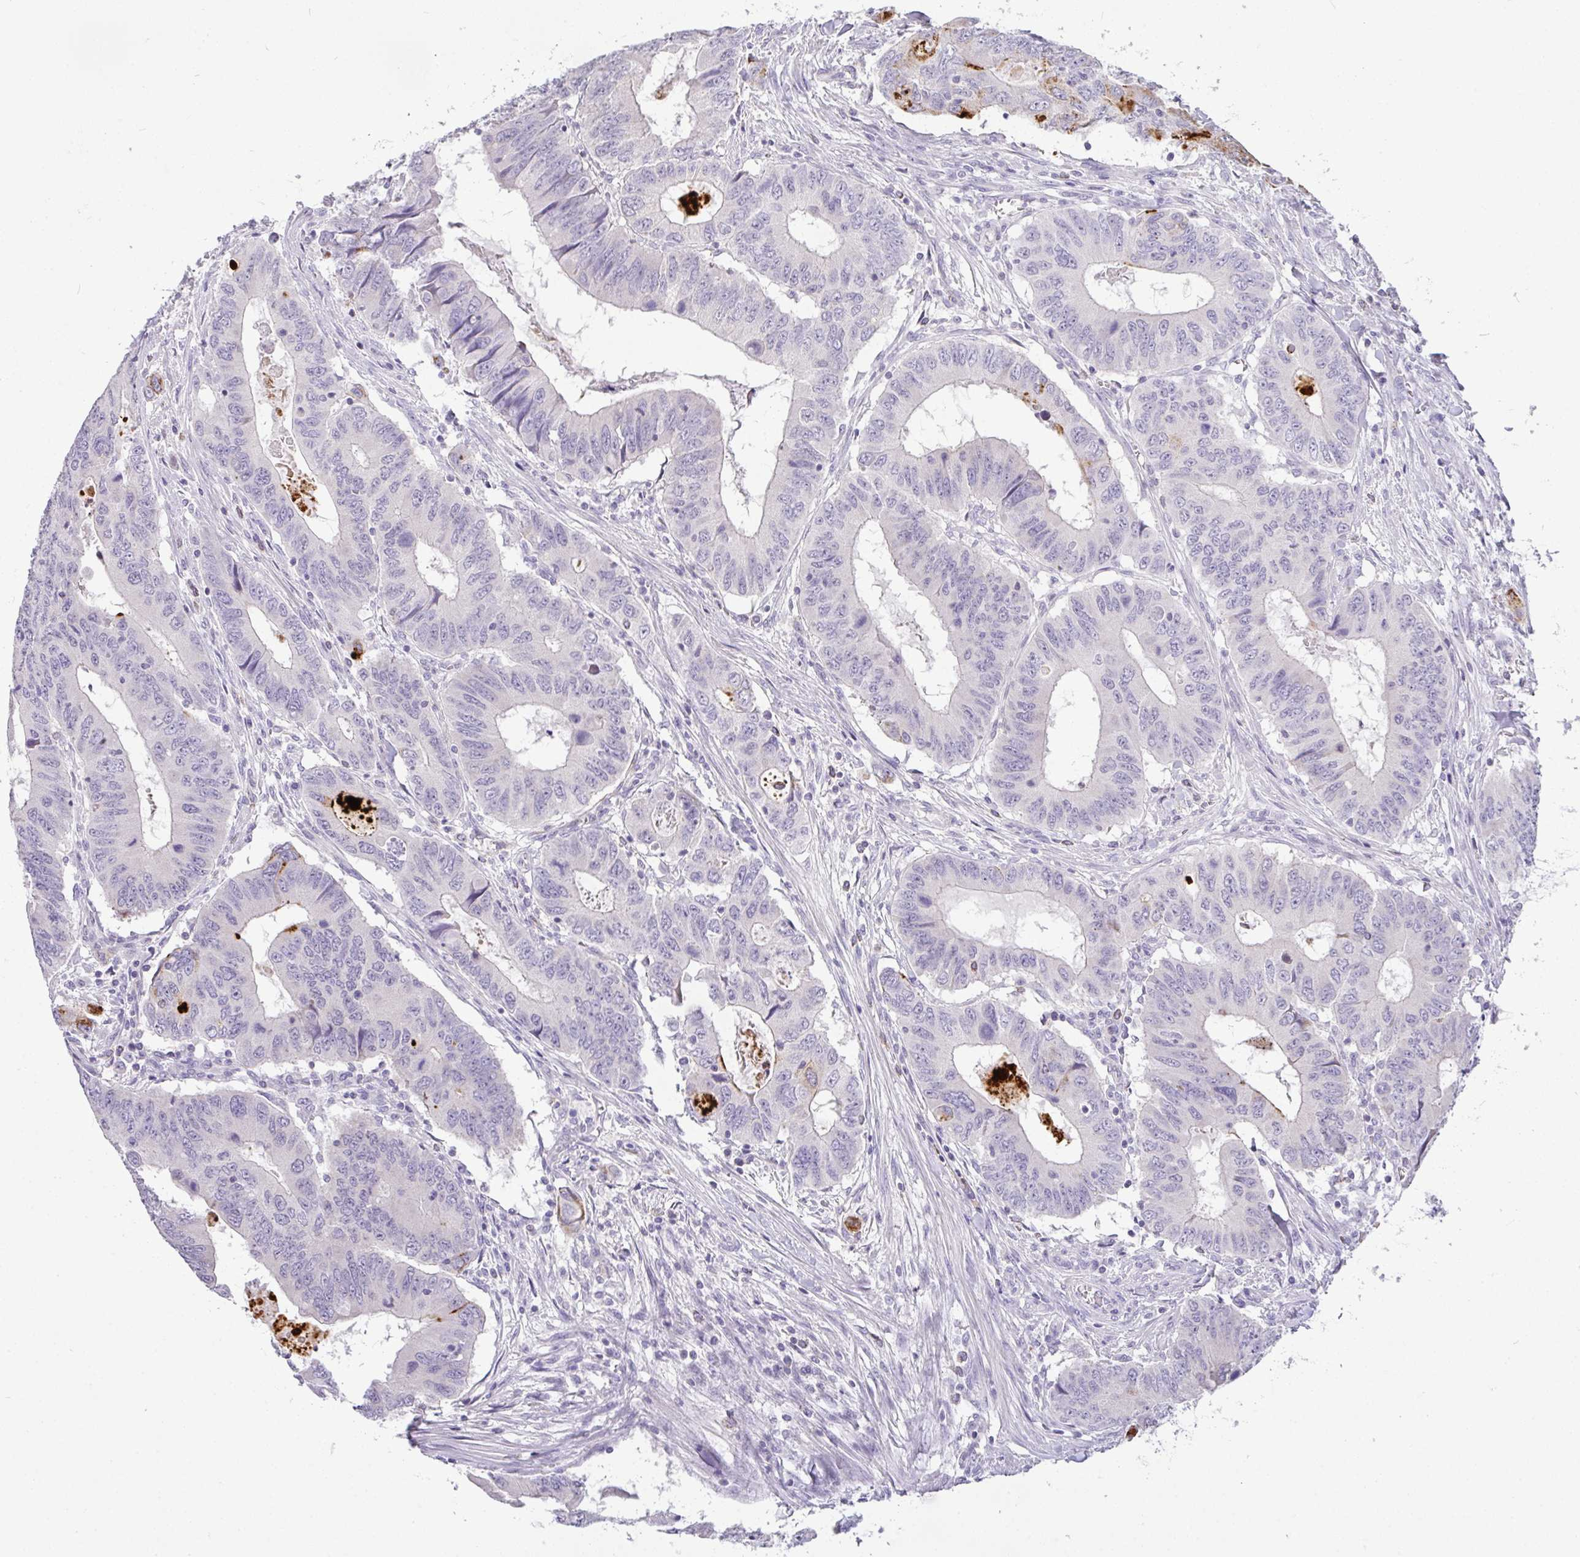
{"staining": {"intensity": "negative", "quantity": "none", "location": "none"}, "tissue": "colorectal cancer", "cell_type": "Tumor cells", "image_type": "cancer", "snomed": [{"axis": "morphology", "description": "Adenocarcinoma, NOS"}, {"axis": "topography", "description": "Colon"}], "caption": "The IHC histopathology image has no significant positivity in tumor cells of colorectal cancer (adenocarcinoma) tissue.", "gene": "LIPE", "patient": {"sex": "male", "age": 53}}